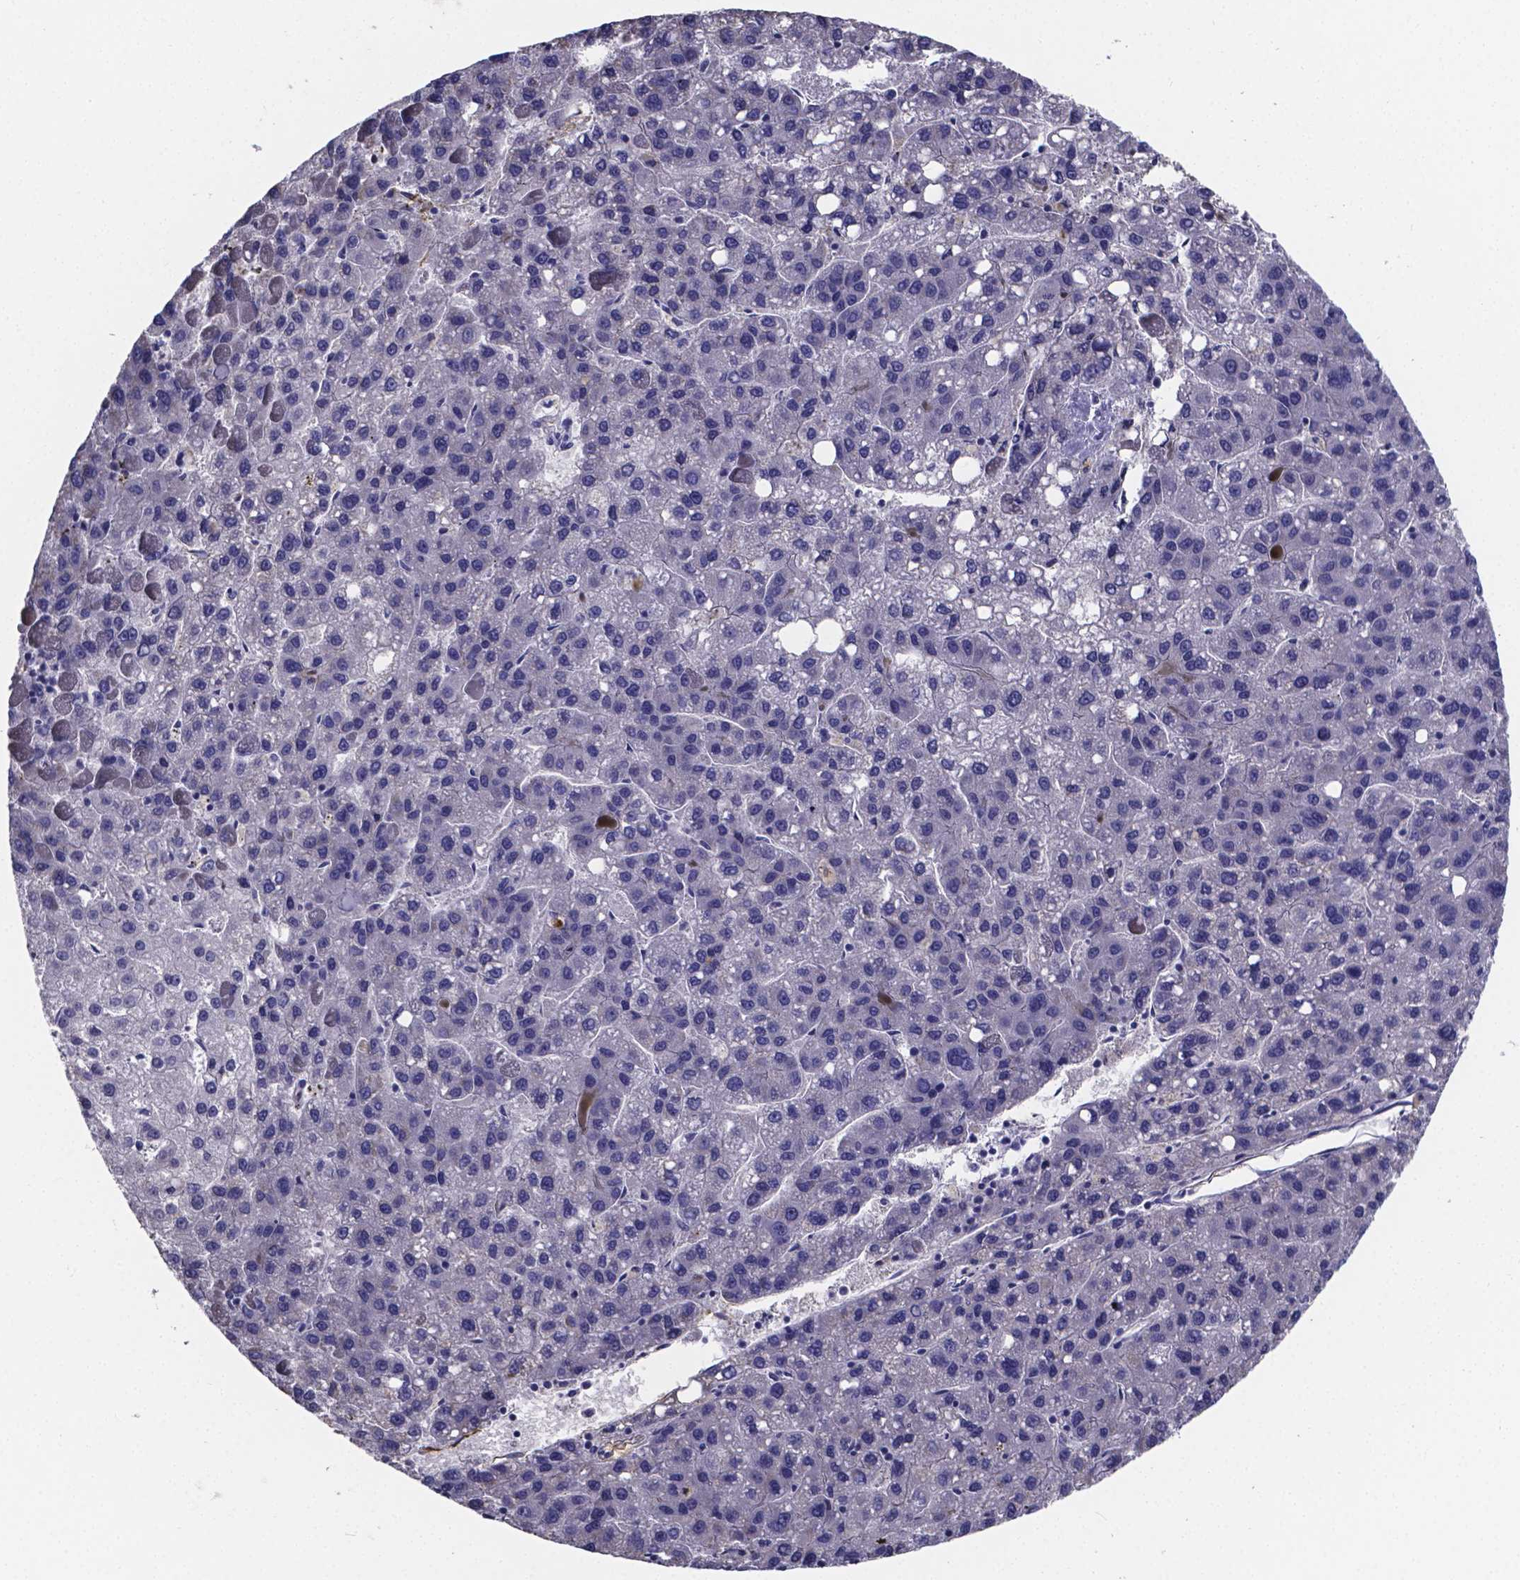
{"staining": {"intensity": "negative", "quantity": "none", "location": "none"}, "tissue": "liver cancer", "cell_type": "Tumor cells", "image_type": "cancer", "snomed": [{"axis": "morphology", "description": "Carcinoma, Hepatocellular, NOS"}, {"axis": "topography", "description": "Liver"}], "caption": "Immunohistochemical staining of human liver hepatocellular carcinoma reveals no significant positivity in tumor cells.", "gene": "SFRP4", "patient": {"sex": "female", "age": 82}}